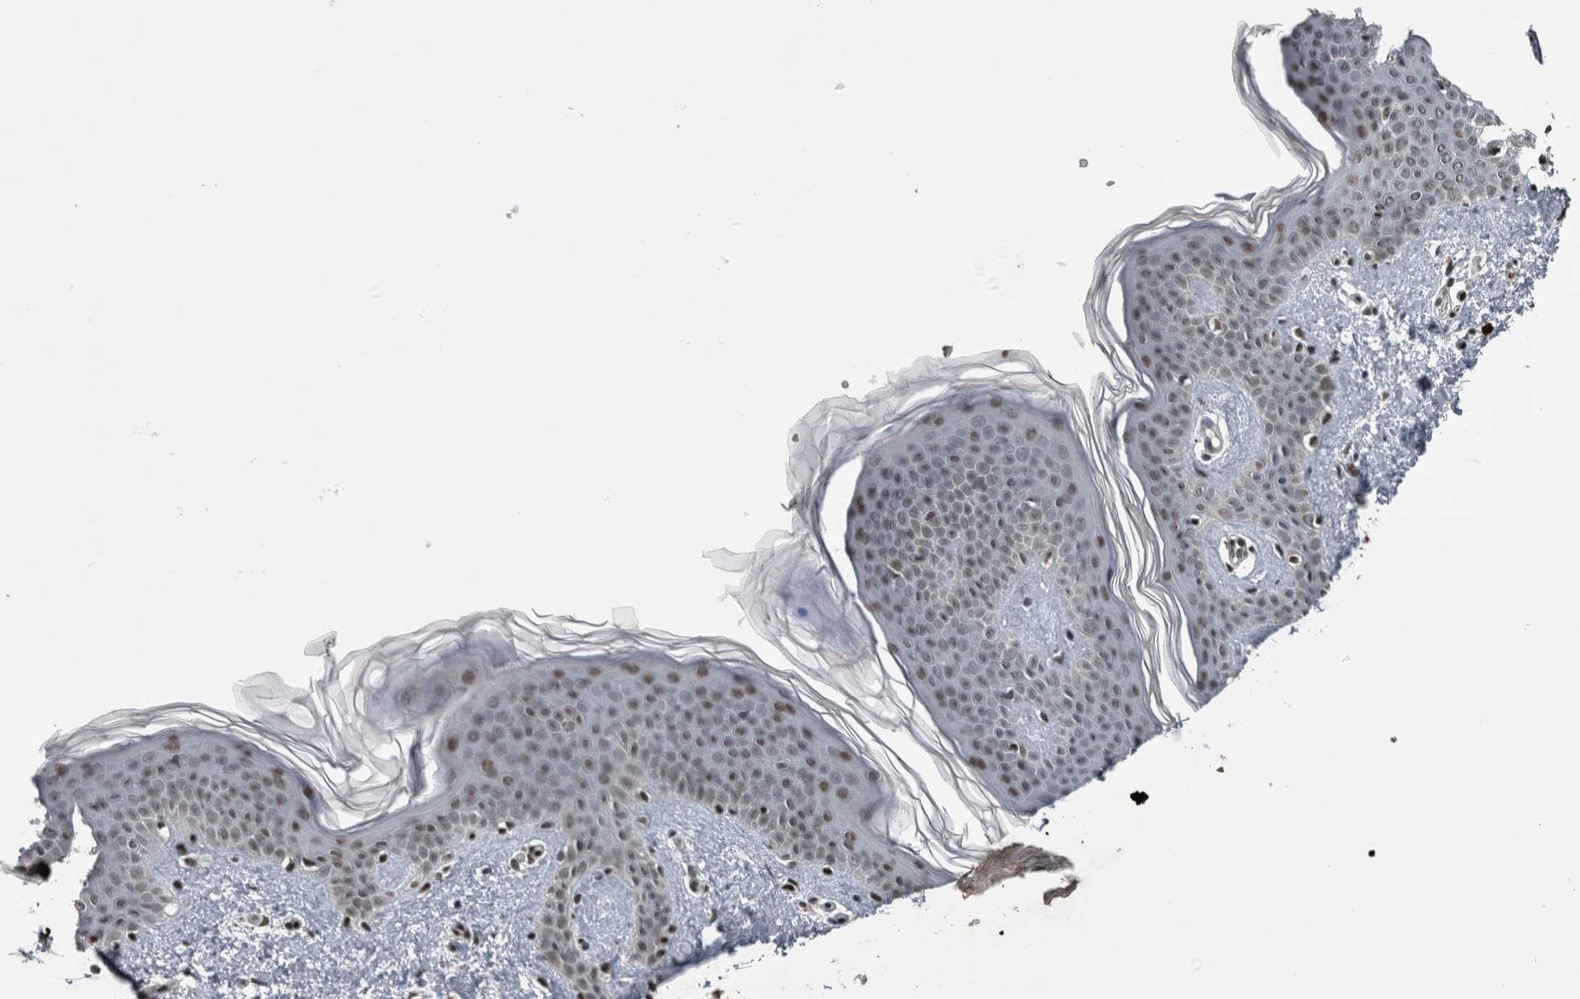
{"staining": {"intensity": "strong", "quantity": ">75%", "location": "nuclear"}, "tissue": "skin", "cell_type": "Fibroblasts", "image_type": "normal", "snomed": [{"axis": "morphology", "description": "Normal tissue, NOS"}, {"axis": "topography", "description": "Skin"}], "caption": "High-power microscopy captured an immunohistochemistry (IHC) photomicrograph of normal skin, revealing strong nuclear positivity in about >75% of fibroblasts.", "gene": "UNC50", "patient": {"sex": "female", "age": 46}}